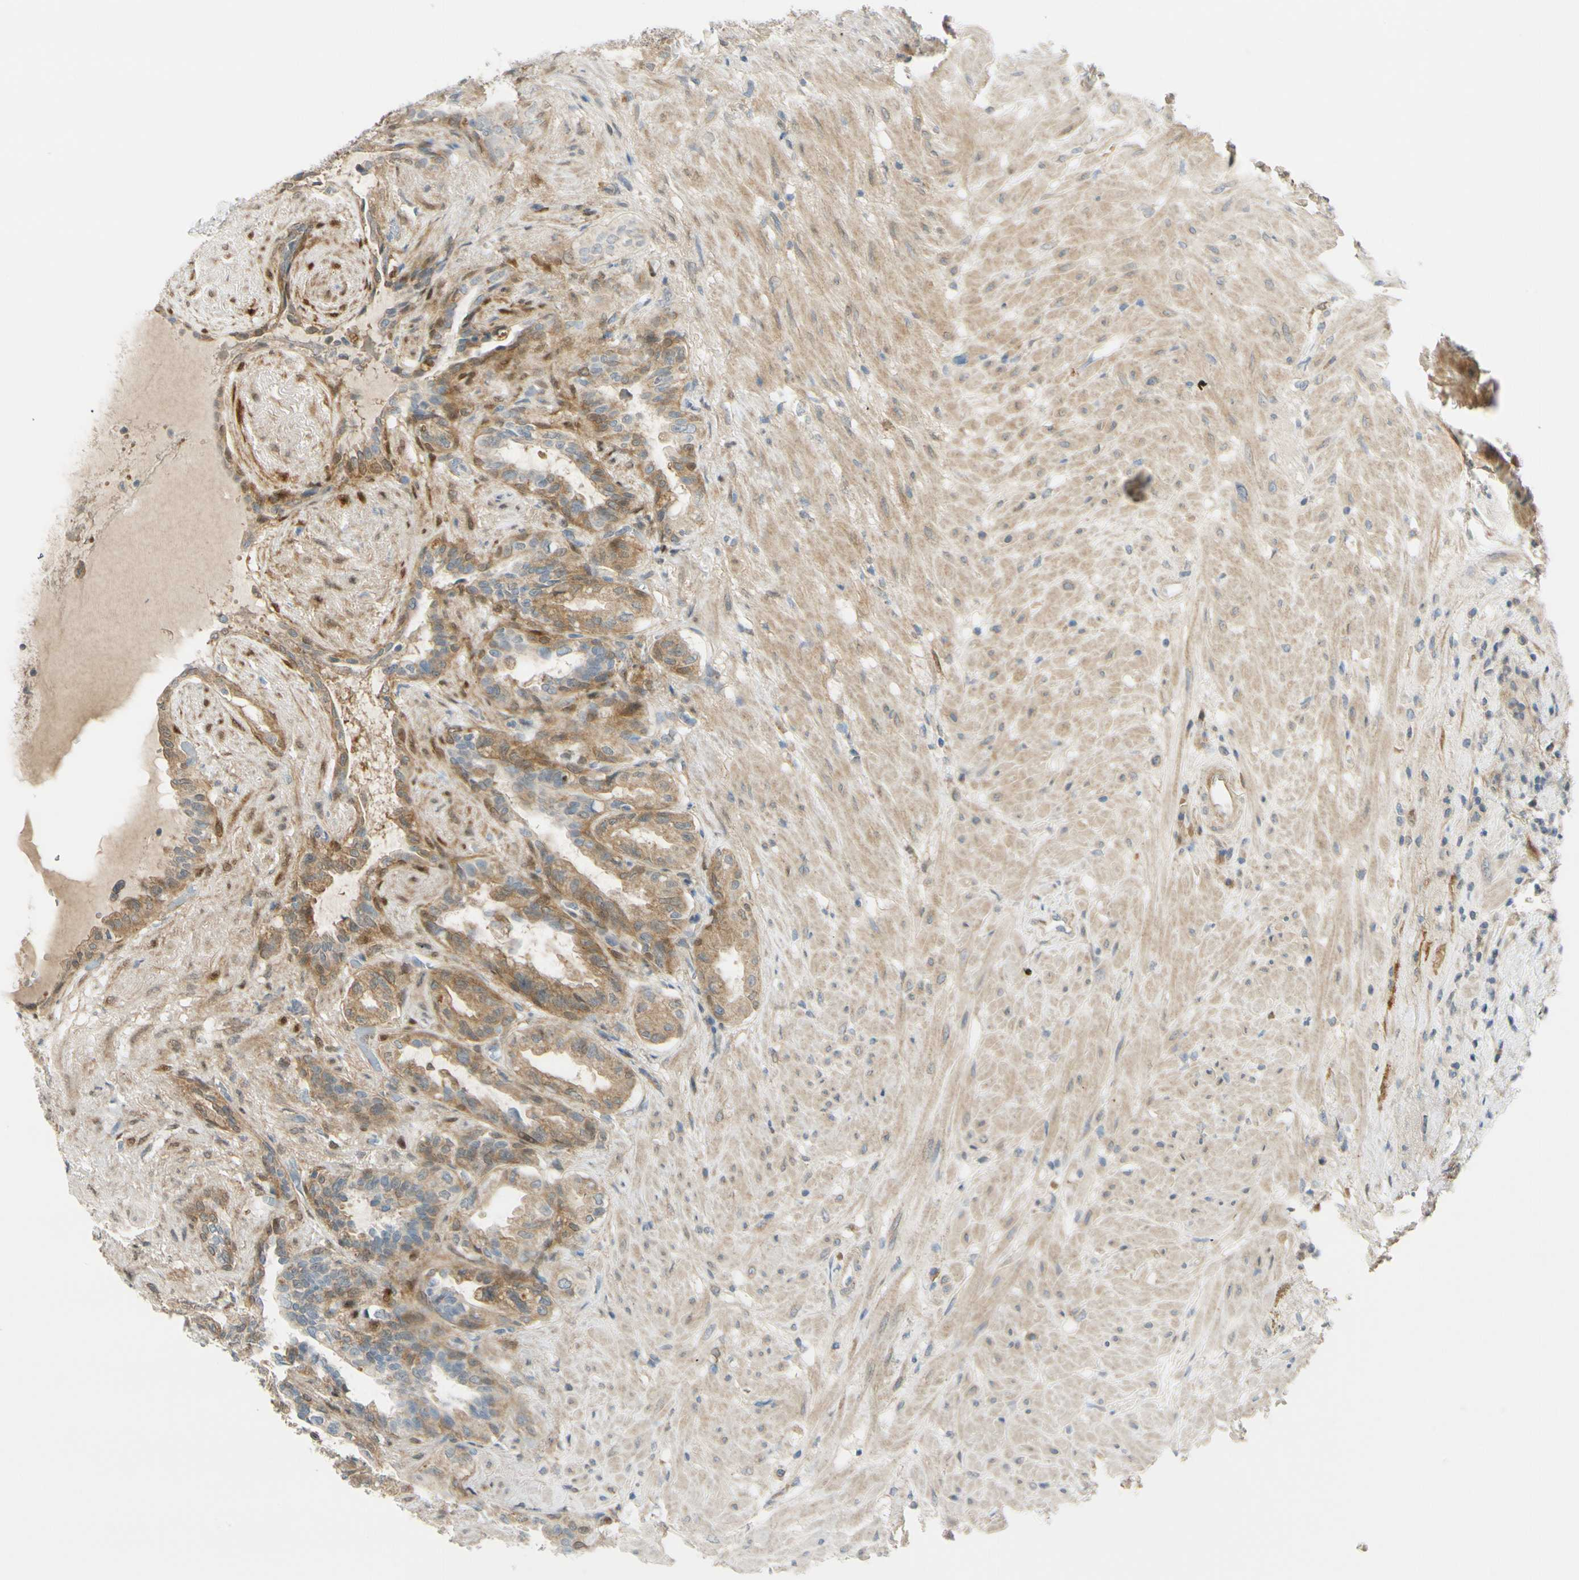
{"staining": {"intensity": "moderate", "quantity": "25%-75%", "location": "cytoplasmic/membranous"}, "tissue": "seminal vesicle", "cell_type": "Glandular cells", "image_type": "normal", "snomed": [{"axis": "morphology", "description": "Normal tissue, NOS"}, {"axis": "topography", "description": "Seminal veicle"}], "caption": "Seminal vesicle was stained to show a protein in brown. There is medium levels of moderate cytoplasmic/membranous staining in approximately 25%-75% of glandular cells. Using DAB (brown) and hematoxylin (blue) stains, captured at high magnification using brightfield microscopy.", "gene": "FHL2", "patient": {"sex": "male", "age": 61}}